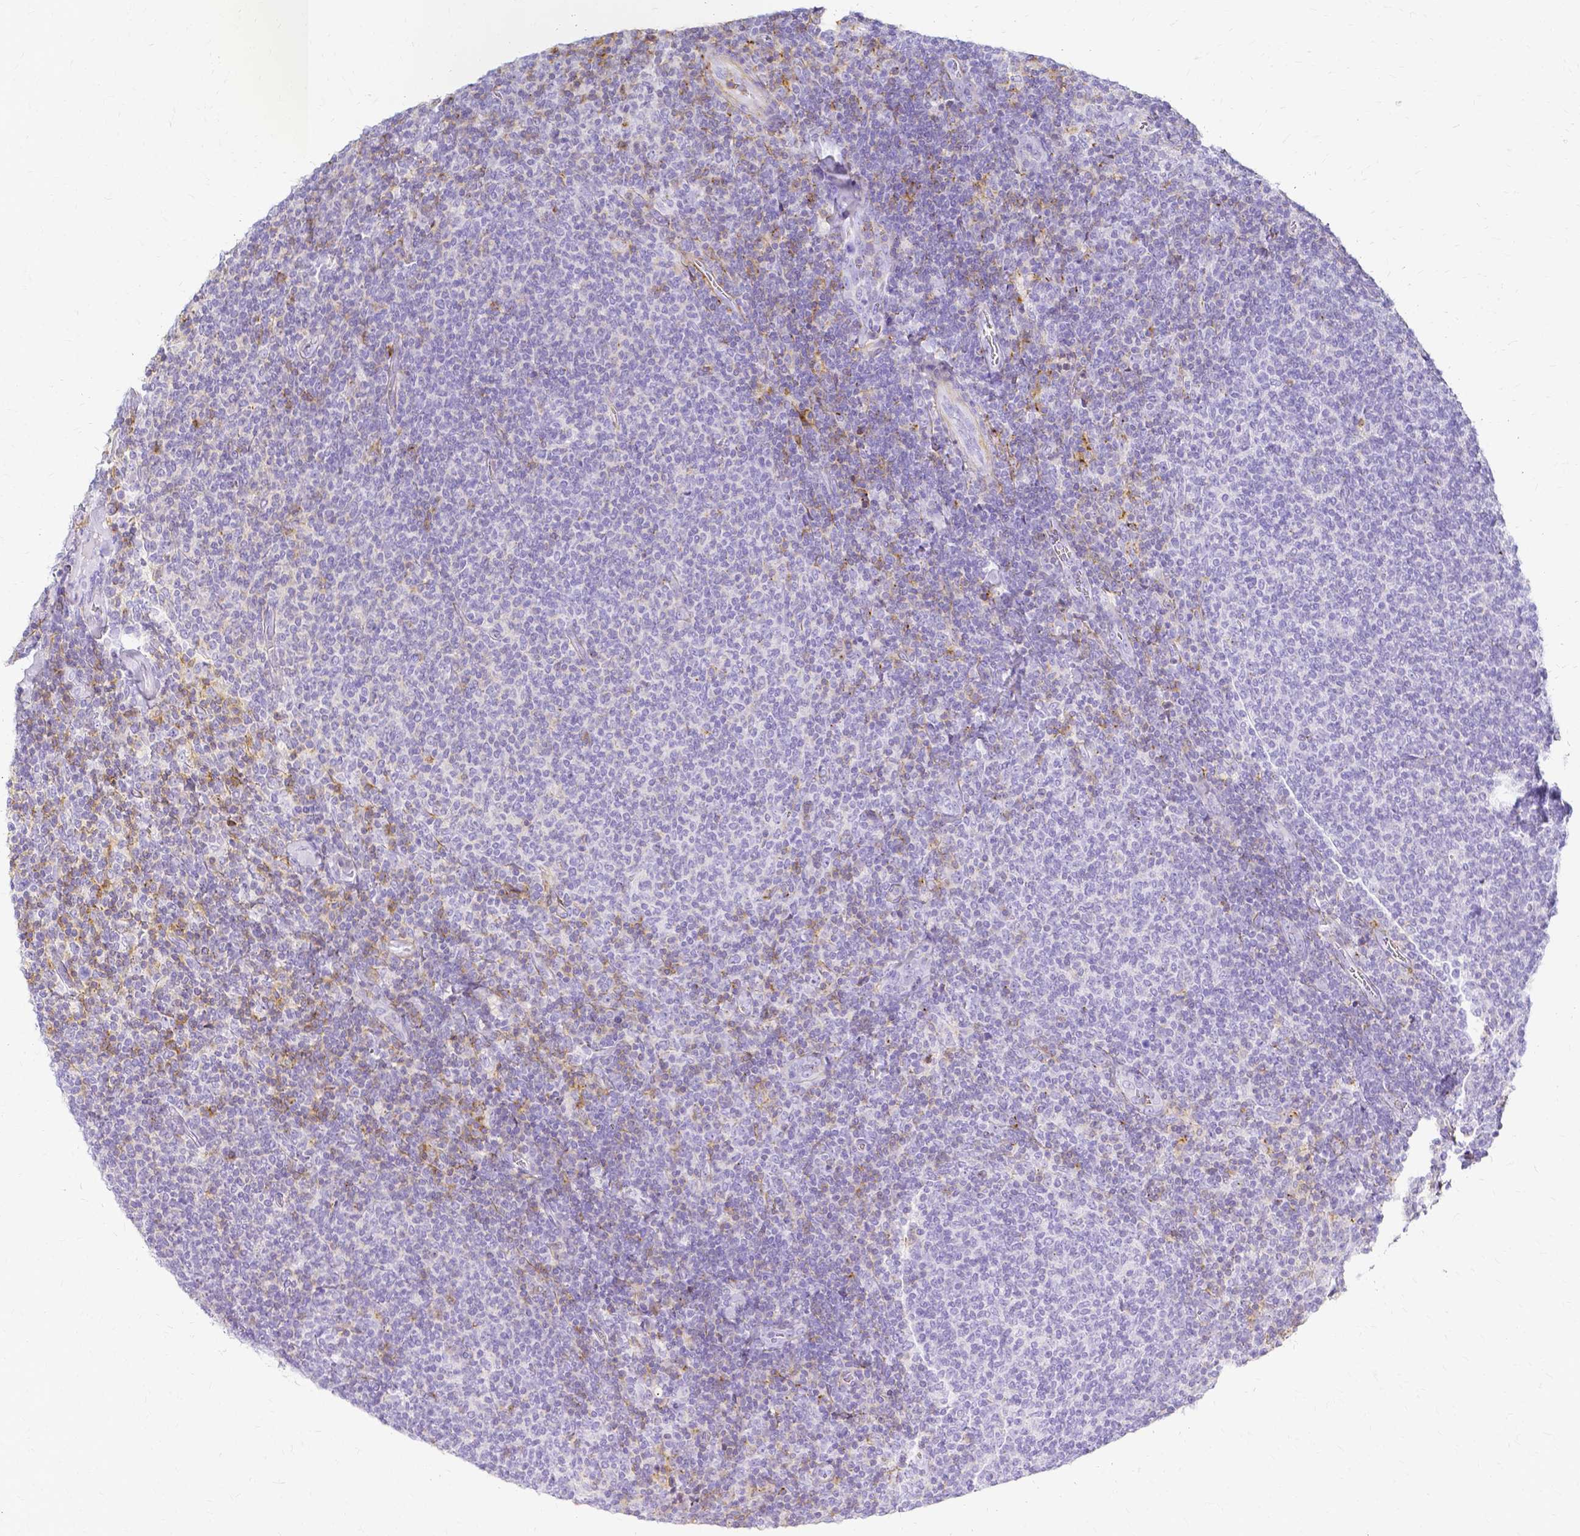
{"staining": {"intensity": "negative", "quantity": "none", "location": "none"}, "tissue": "lymphoma", "cell_type": "Tumor cells", "image_type": "cancer", "snomed": [{"axis": "morphology", "description": "Malignant lymphoma, non-Hodgkin's type, Low grade"}, {"axis": "topography", "description": "Lymph node"}], "caption": "DAB immunohistochemical staining of human lymphoma reveals no significant staining in tumor cells.", "gene": "HSPA12A", "patient": {"sex": "male", "age": 52}}